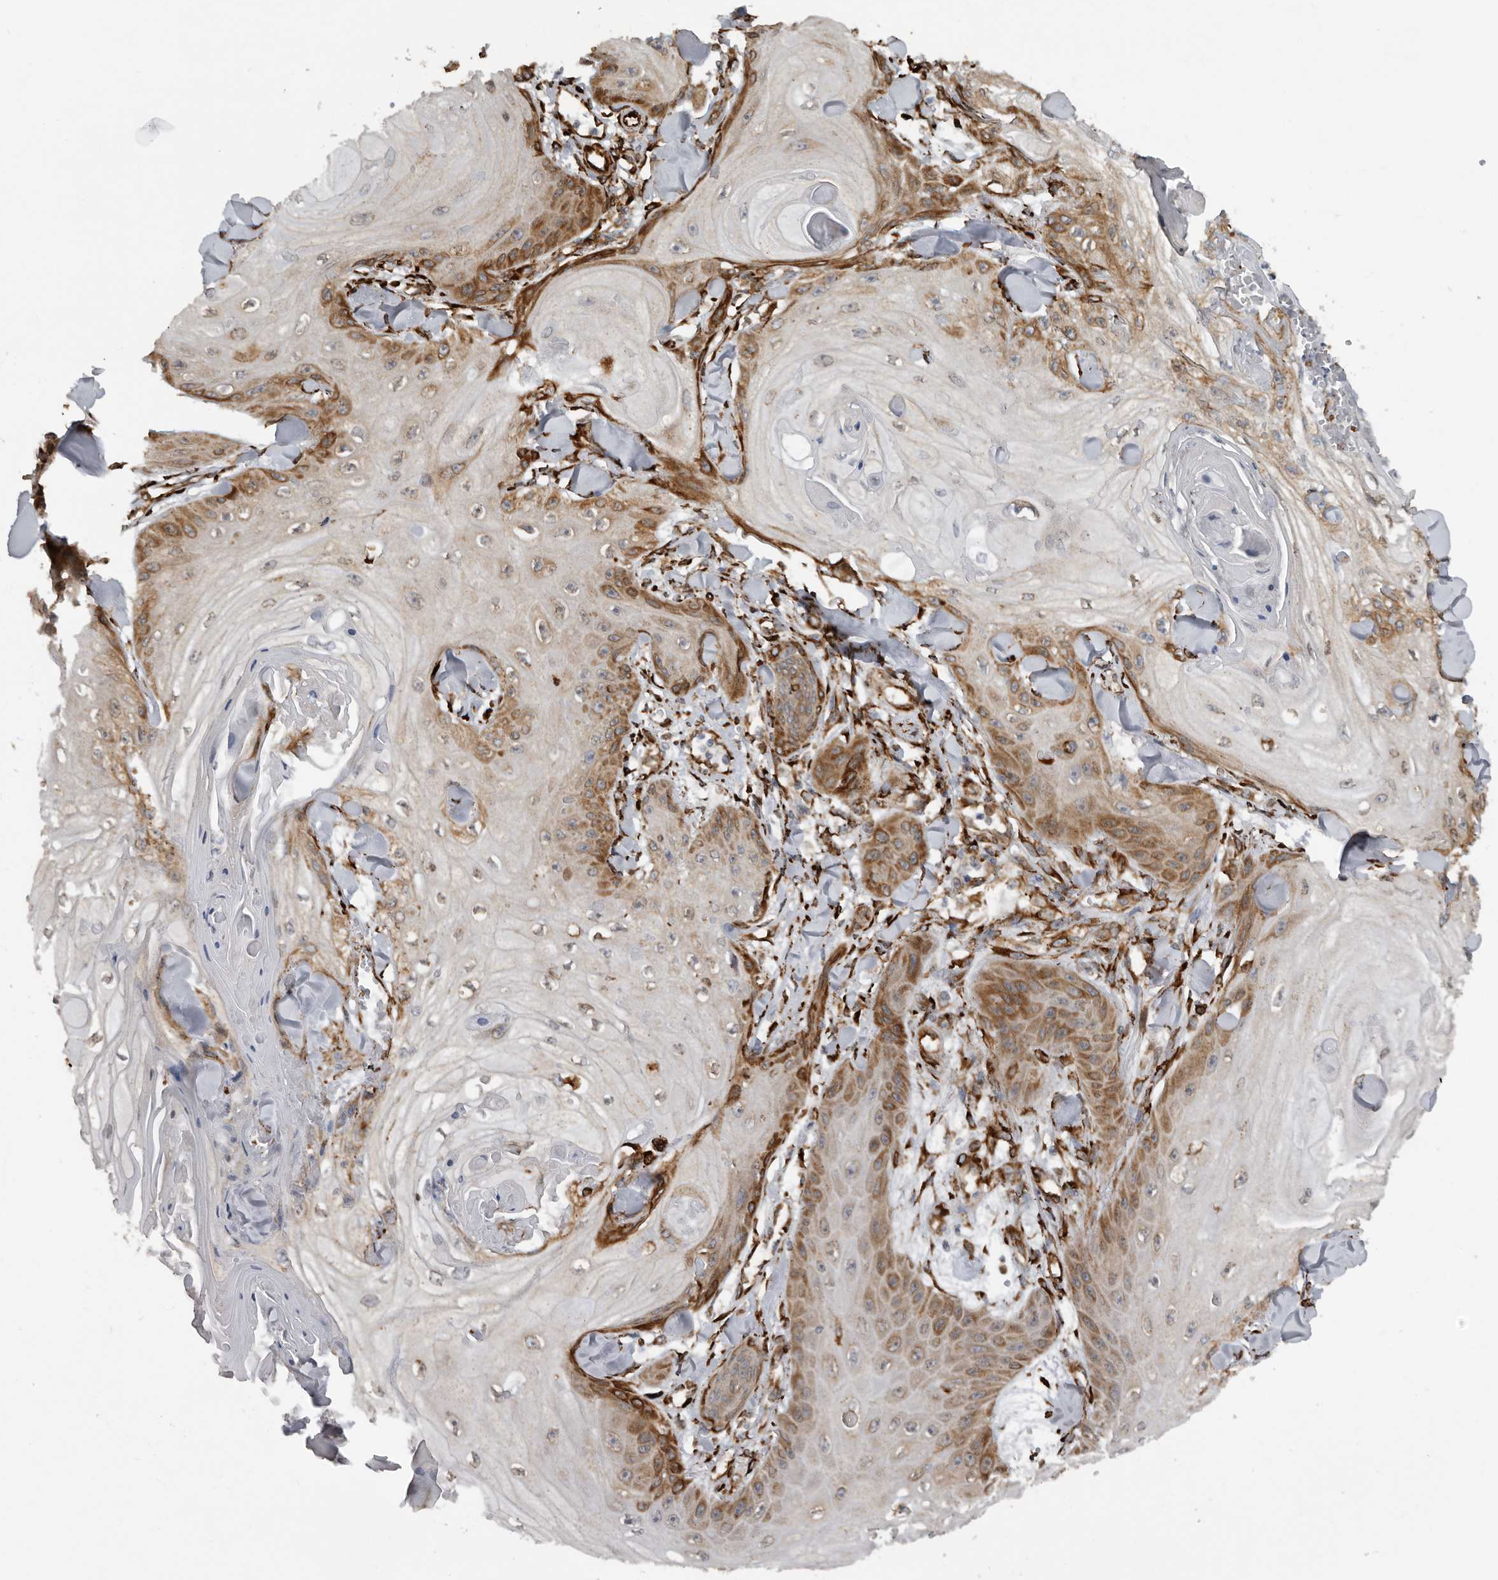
{"staining": {"intensity": "moderate", "quantity": "25%-75%", "location": "cytoplasmic/membranous"}, "tissue": "skin cancer", "cell_type": "Tumor cells", "image_type": "cancer", "snomed": [{"axis": "morphology", "description": "Squamous cell carcinoma, NOS"}, {"axis": "topography", "description": "Skin"}], "caption": "IHC of human skin cancer demonstrates medium levels of moderate cytoplasmic/membranous expression in about 25%-75% of tumor cells. The staining was performed using DAB, with brown indicating positive protein expression. Nuclei are stained blue with hematoxylin.", "gene": "CEP350", "patient": {"sex": "male", "age": 74}}